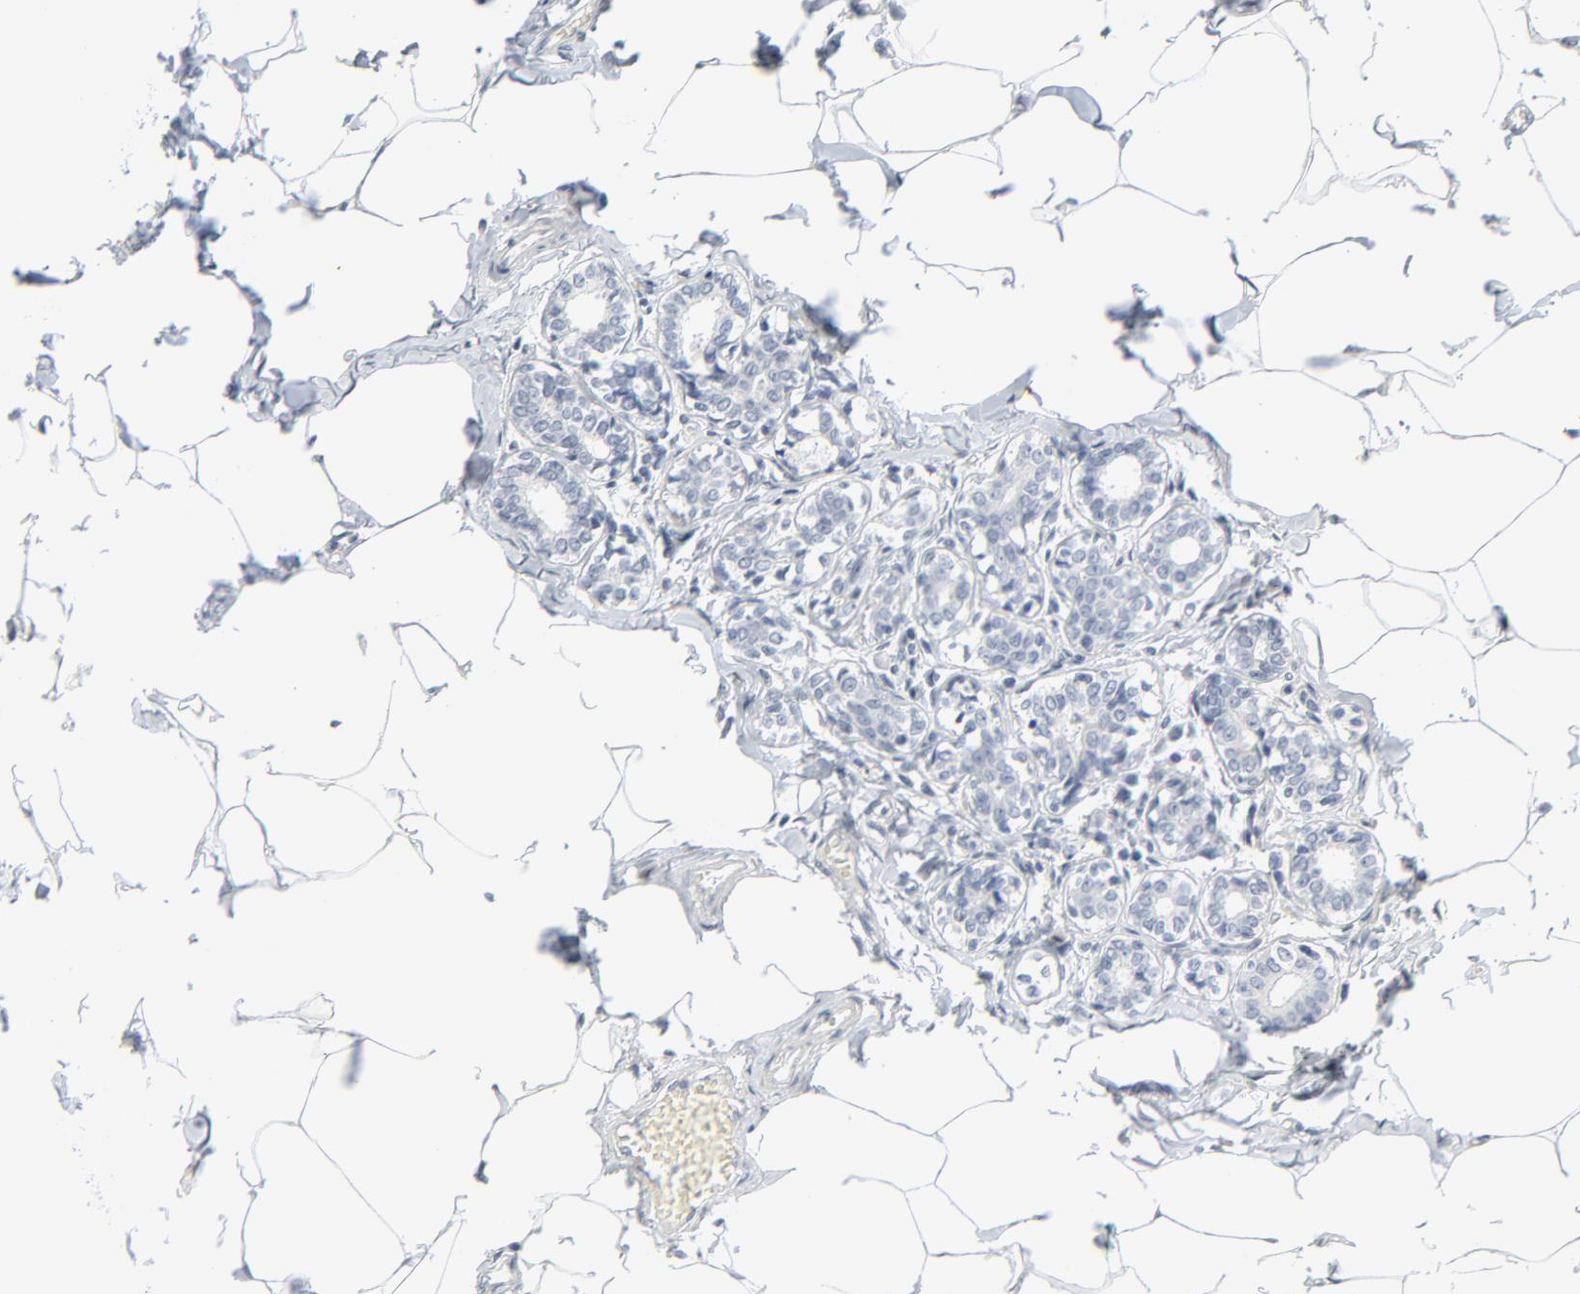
{"staining": {"intensity": "negative", "quantity": "none", "location": "none"}, "tissue": "breast cancer", "cell_type": "Tumor cells", "image_type": "cancer", "snomed": [{"axis": "morphology", "description": "Duct carcinoma"}, {"axis": "topography", "description": "Breast"}], "caption": "DAB (3,3'-diaminobenzidine) immunohistochemical staining of breast invasive ductal carcinoma displays no significant positivity in tumor cells.", "gene": "MITF", "patient": {"sex": "female", "age": 68}}